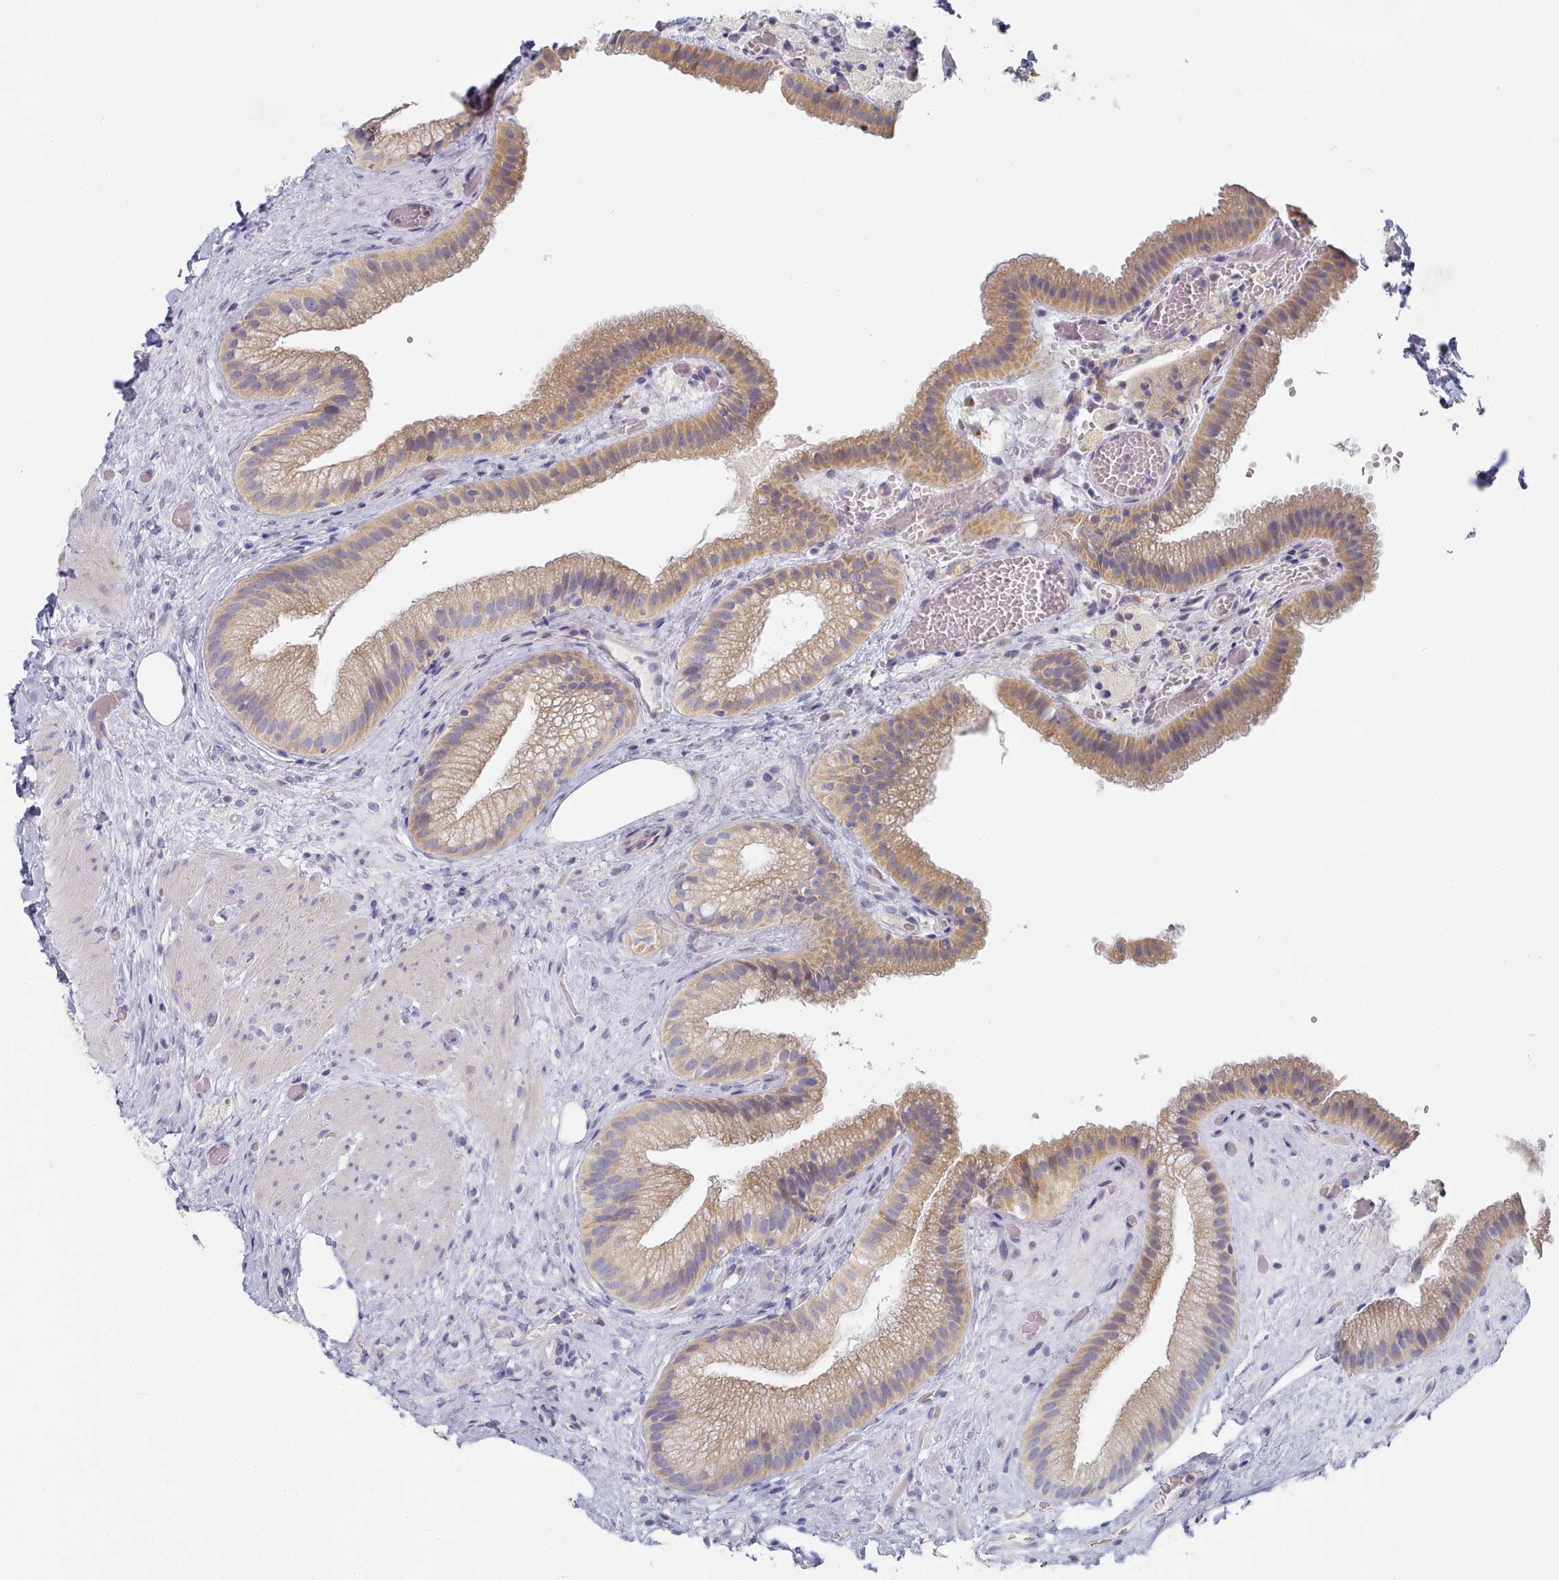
{"staining": {"intensity": "moderate", "quantity": ">75%", "location": "cytoplasmic/membranous"}, "tissue": "gallbladder", "cell_type": "Glandular cells", "image_type": "normal", "snomed": [{"axis": "morphology", "description": "Normal tissue, NOS"}, {"axis": "morphology", "description": "Inflammation, NOS"}, {"axis": "topography", "description": "Gallbladder"}], "caption": "IHC histopathology image of normal gallbladder stained for a protein (brown), which demonstrates medium levels of moderate cytoplasmic/membranous expression in about >75% of glandular cells.", "gene": "TYW1B", "patient": {"sex": "male", "age": 51}}